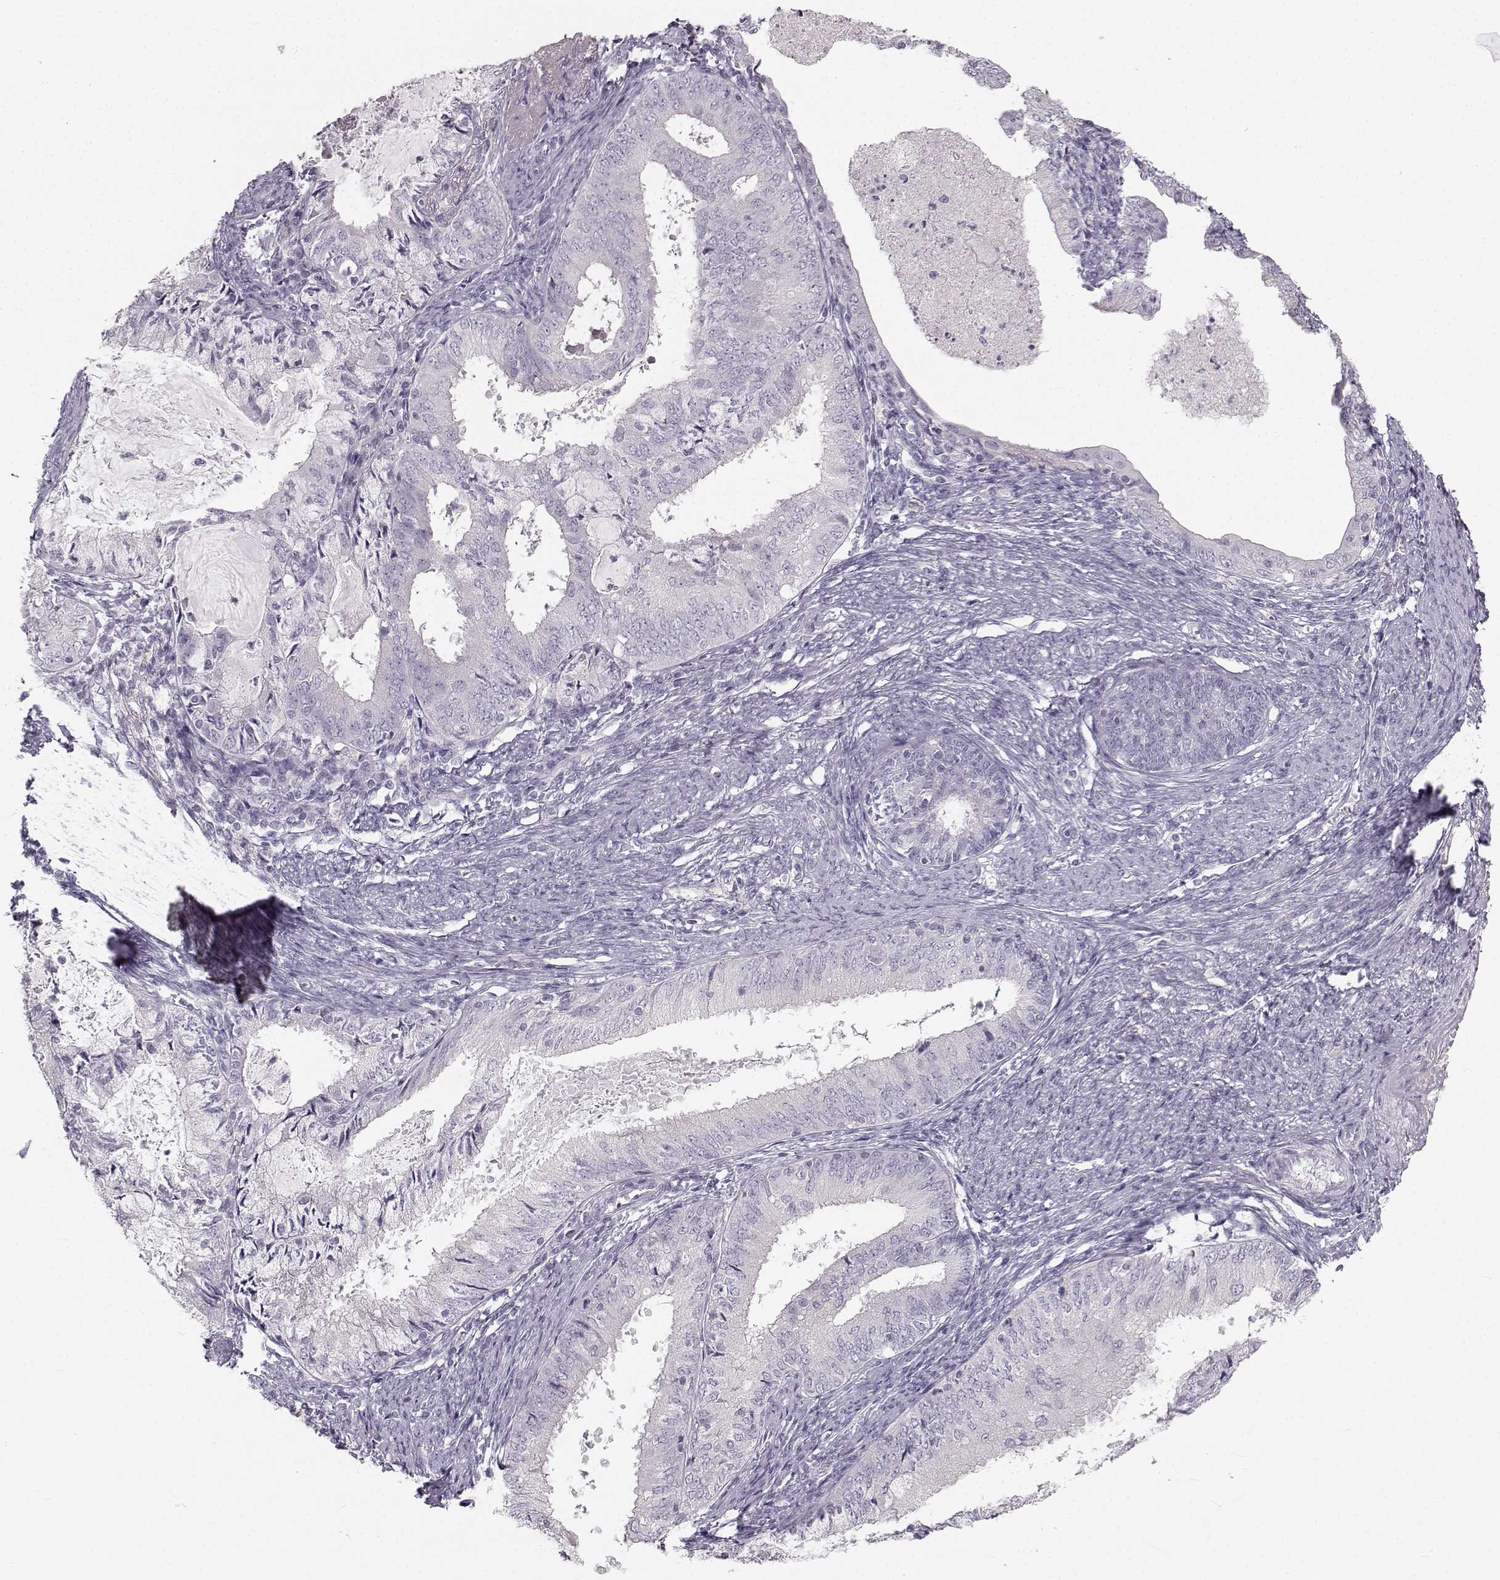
{"staining": {"intensity": "negative", "quantity": "none", "location": "none"}, "tissue": "endometrial cancer", "cell_type": "Tumor cells", "image_type": "cancer", "snomed": [{"axis": "morphology", "description": "Adenocarcinoma, NOS"}, {"axis": "topography", "description": "Endometrium"}], "caption": "Human adenocarcinoma (endometrial) stained for a protein using immunohistochemistry (IHC) shows no positivity in tumor cells.", "gene": "OIP5", "patient": {"sex": "female", "age": 57}}